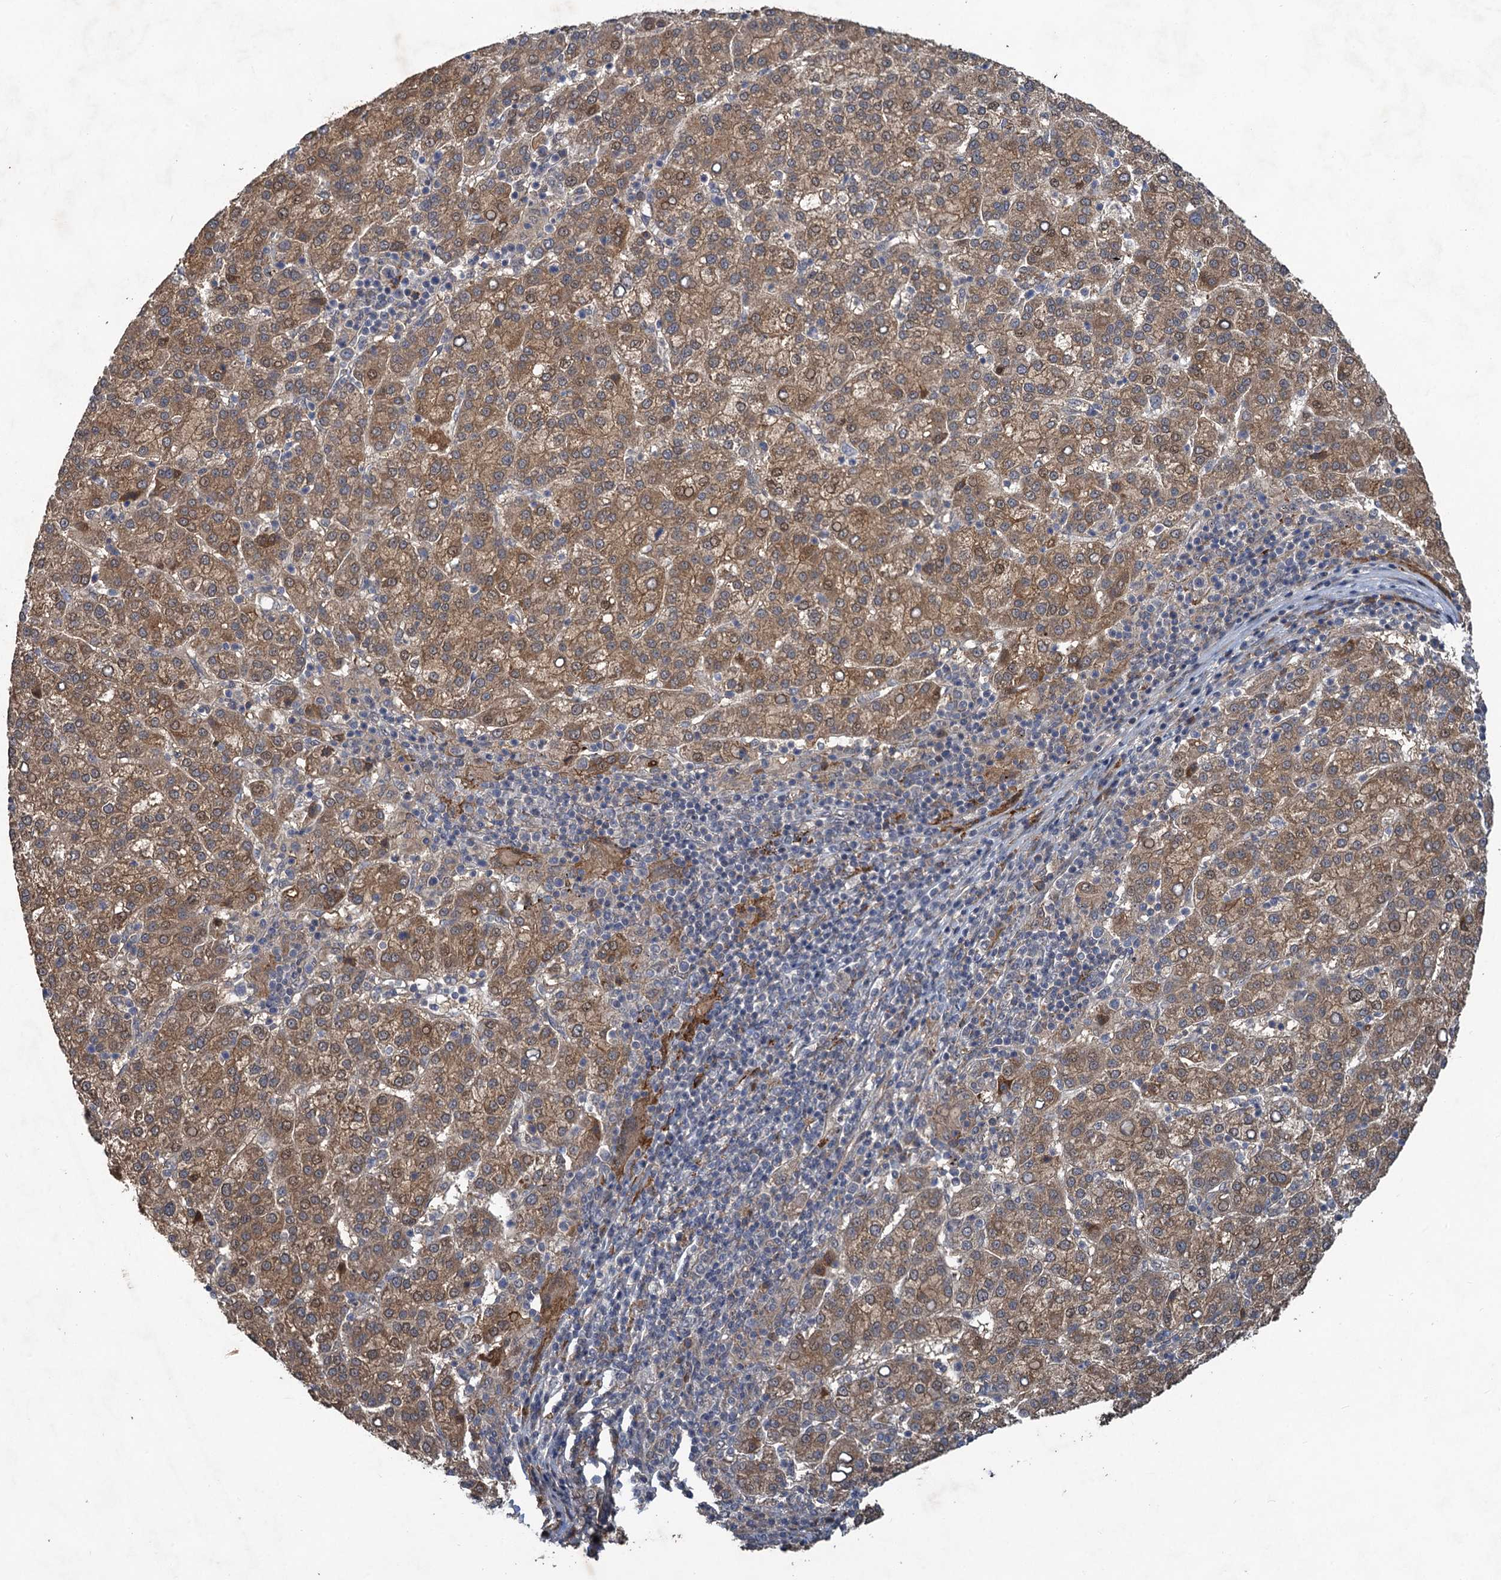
{"staining": {"intensity": "moderate", "quantity": ">75%", "location": "cytoplasmic/membranous"}, "tissue": "liver cancer", "cell_type": "Tumor cells", "image_type": "cancer", "snomed": [{"axis": "morphology", "description": "Carcinoma, Hepatocellular, NOS"}, {"axis": "topography", "description": "Liver"}], "caption": "Tumor cells reveal medium levels of moderate cytoplasmic/membranous positivity in approximately >75% of cells in hepatocellular carcinoma (liver). (DAB = brown stain, brightfield microscopy at high magnification).", "gene": "NUDT22", "patient": {"sex": "female", "age": 58}}